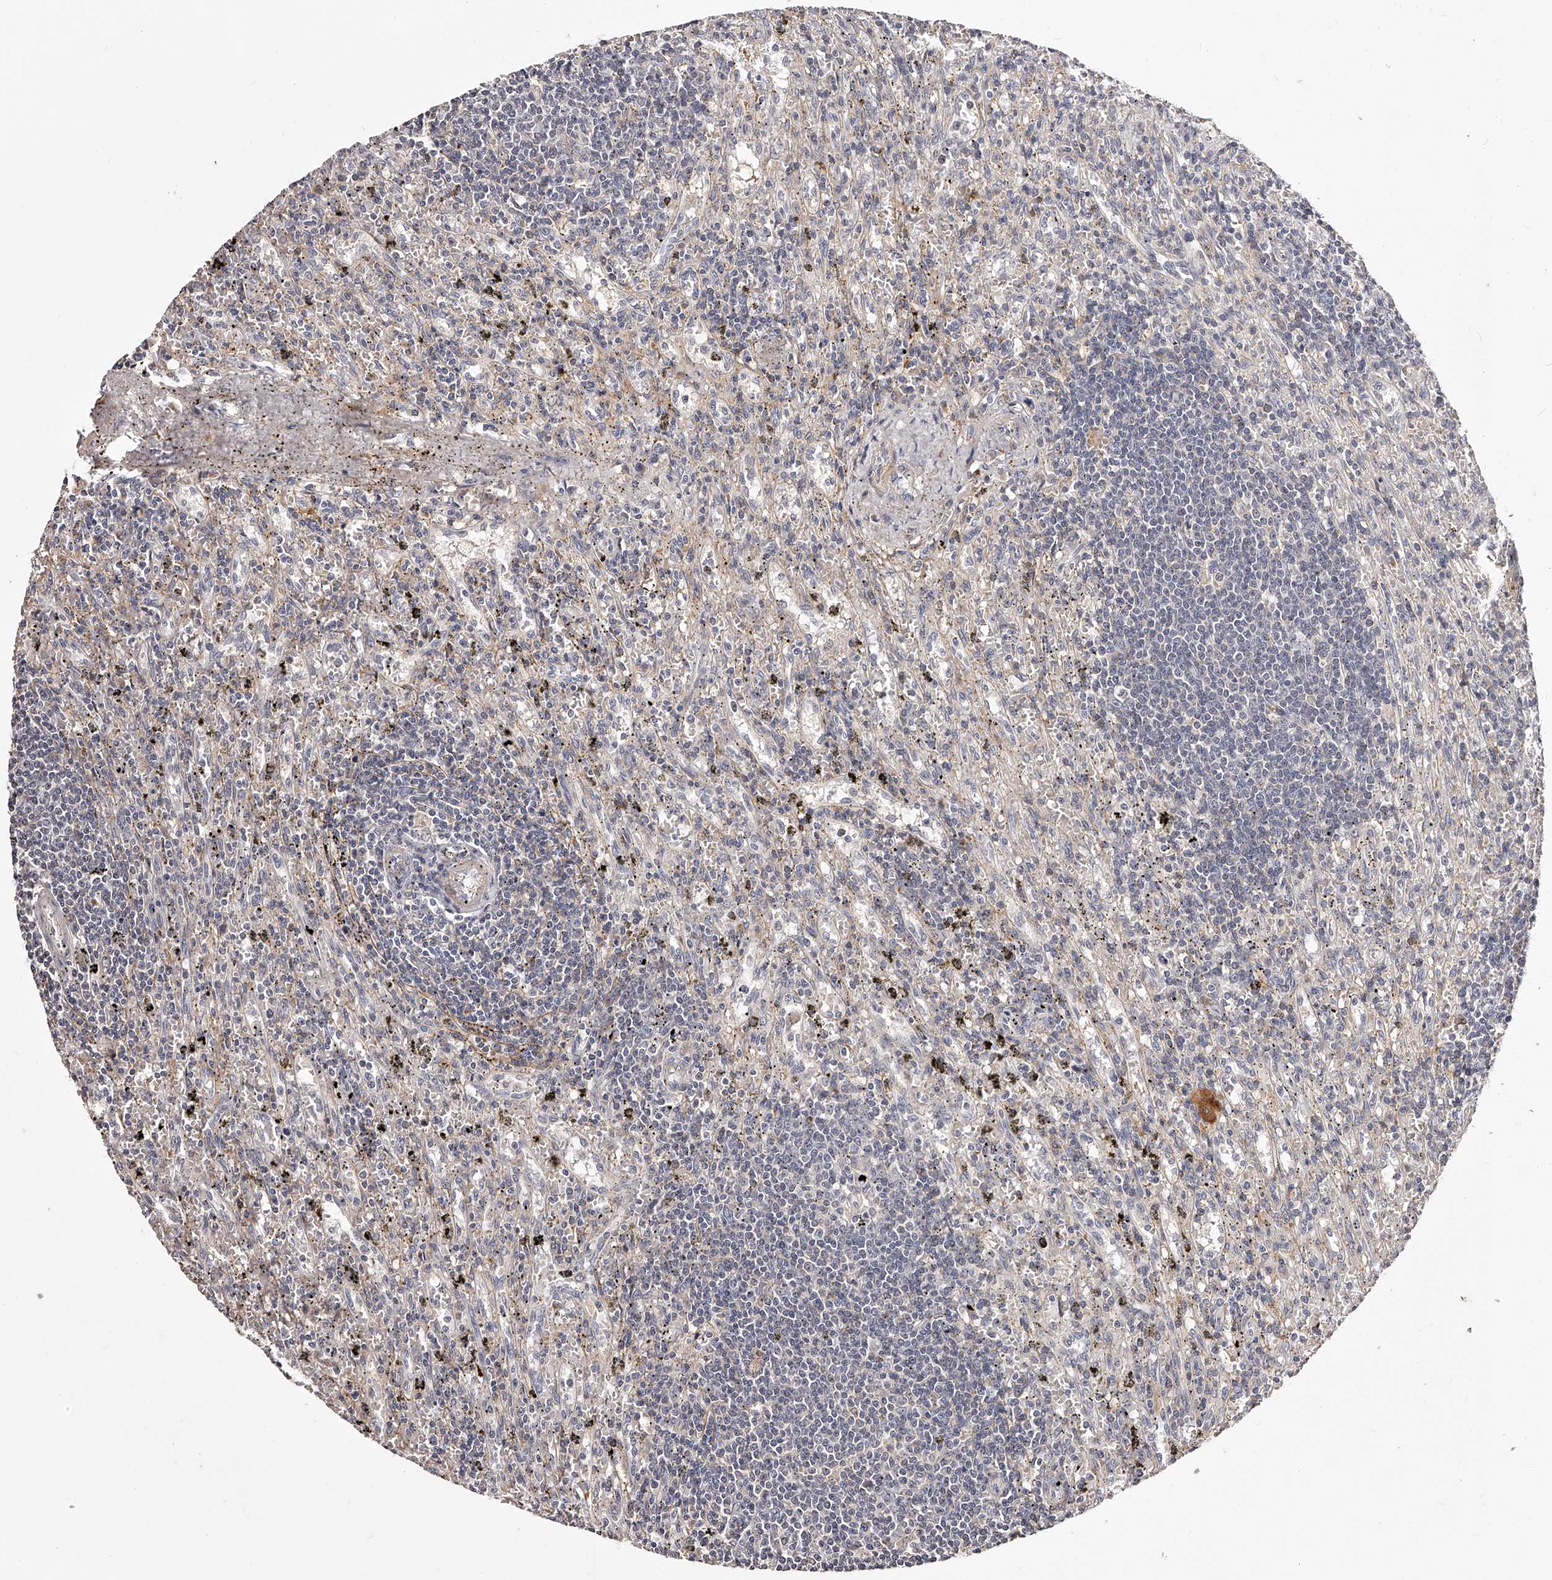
{"staining": {"intensity": "negative", "quantity": "none", "location": "none"}, "tissue": "lymphoma", "cell_type": "Tumor cells", "image_type": "cancer", "snomed": [{"axis": "morphology", "description": "Malignant lymphoma, non-Hodgkin's type, Low grade"}, {"axis": "topography", "description": "Spleen"}], "caption": "An immunohistochemistry photomicrograph of lymphoma is shown. There is no staining in tumor cells of lymphoma.", "gene": "ZNF502", "patient": {"sex": "male", "age": 76}}